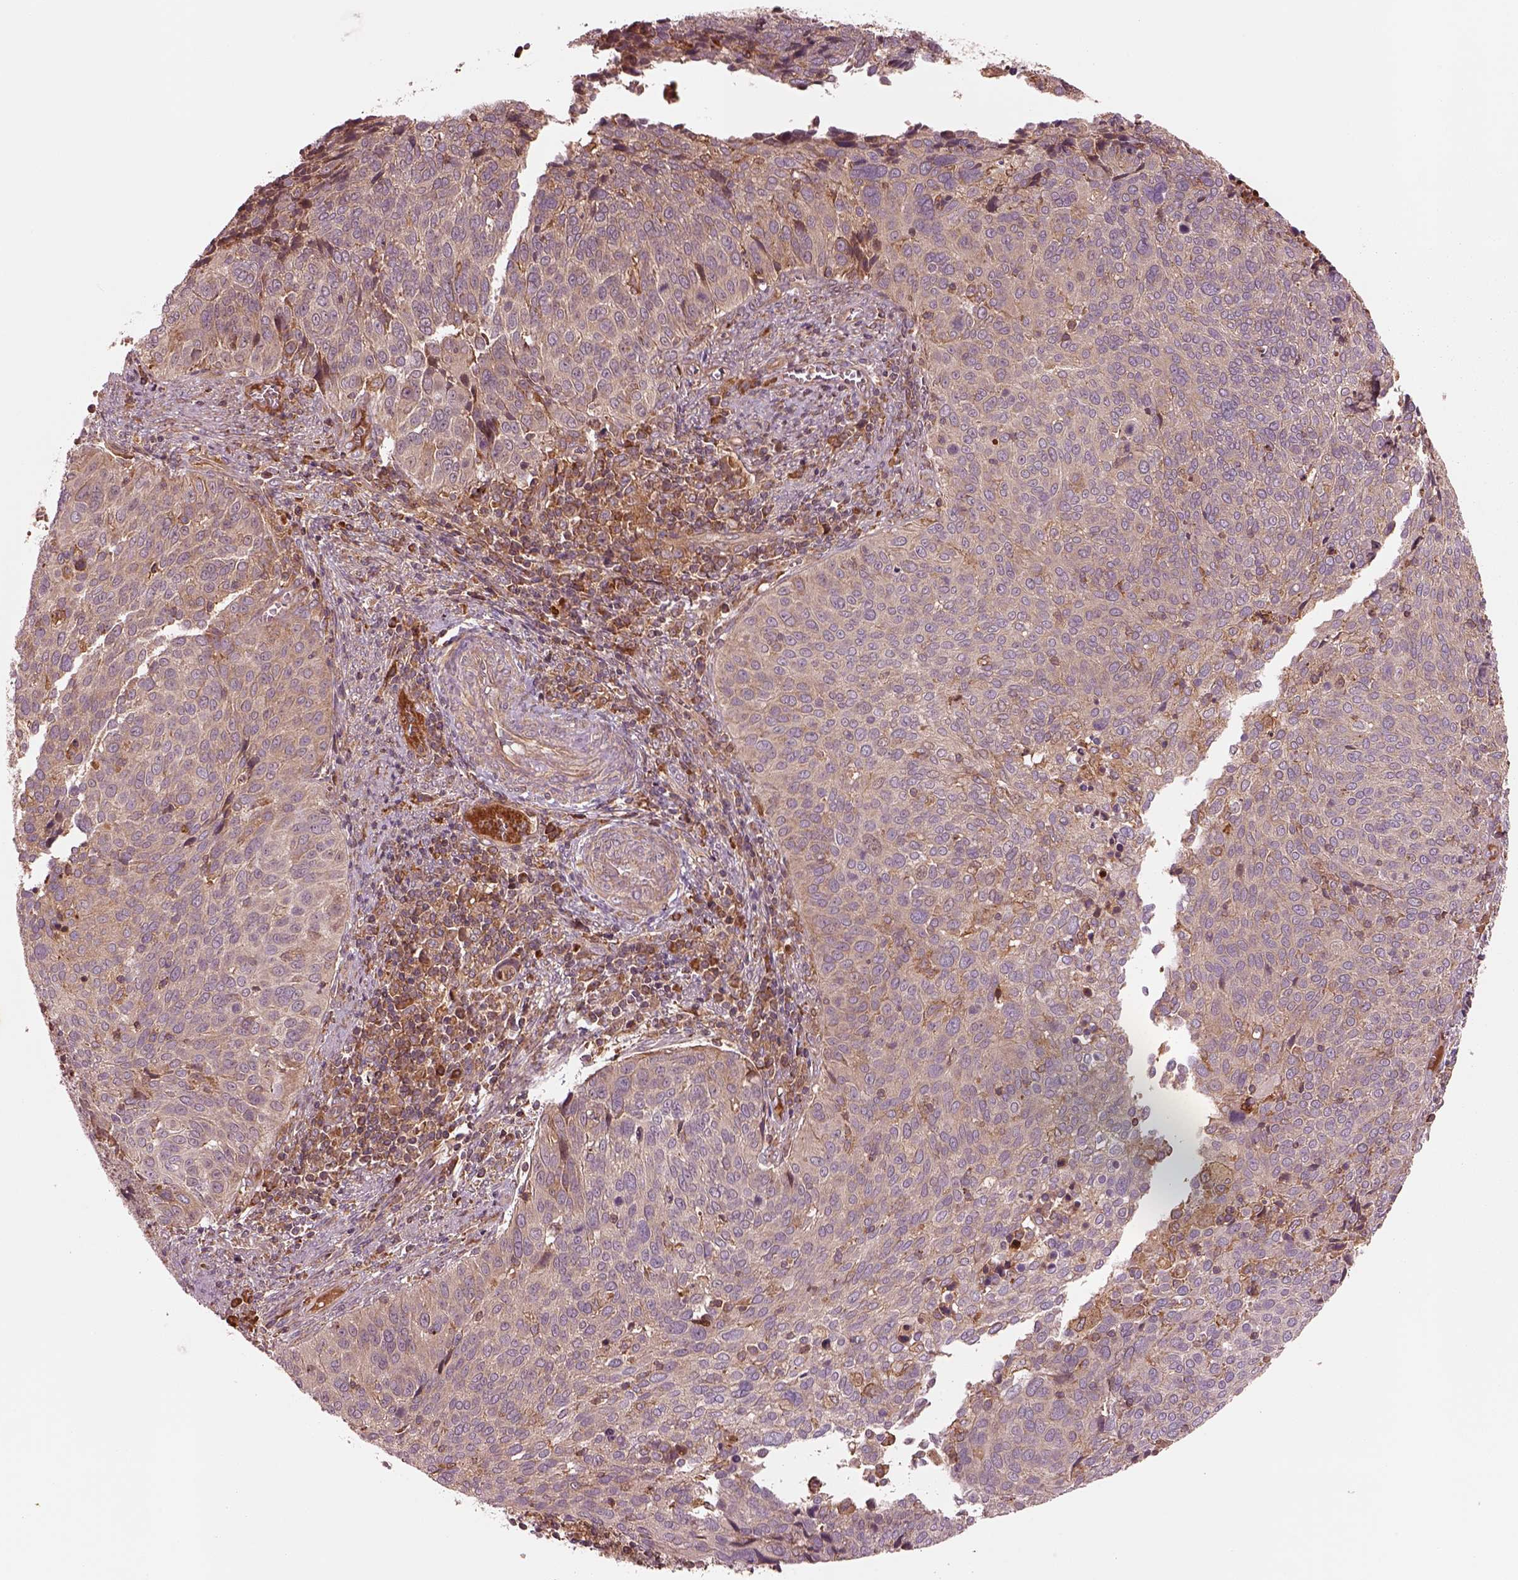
{"staining": {"intensity": "moderate", "quantity": "<25%", "location": "cytoplasmic/membranous"}, "tissue": "cervical cancer", "cell_type": "Tumor cells", "image_type": "cancer", "snomed": [{"axis": "morphology", "description": "Squamous cell carcinoma, NOS"}, {"axis": "topography", "description": "Cervix"}], "caption": "Immunohistochemical staining of human cervical cancer displays low levels of moderate cytoplasmic/membranous expression in approximately <25% of tumor cells.", "gene": "ASCC2", "patient": {"sex": "female", "age": 39}}